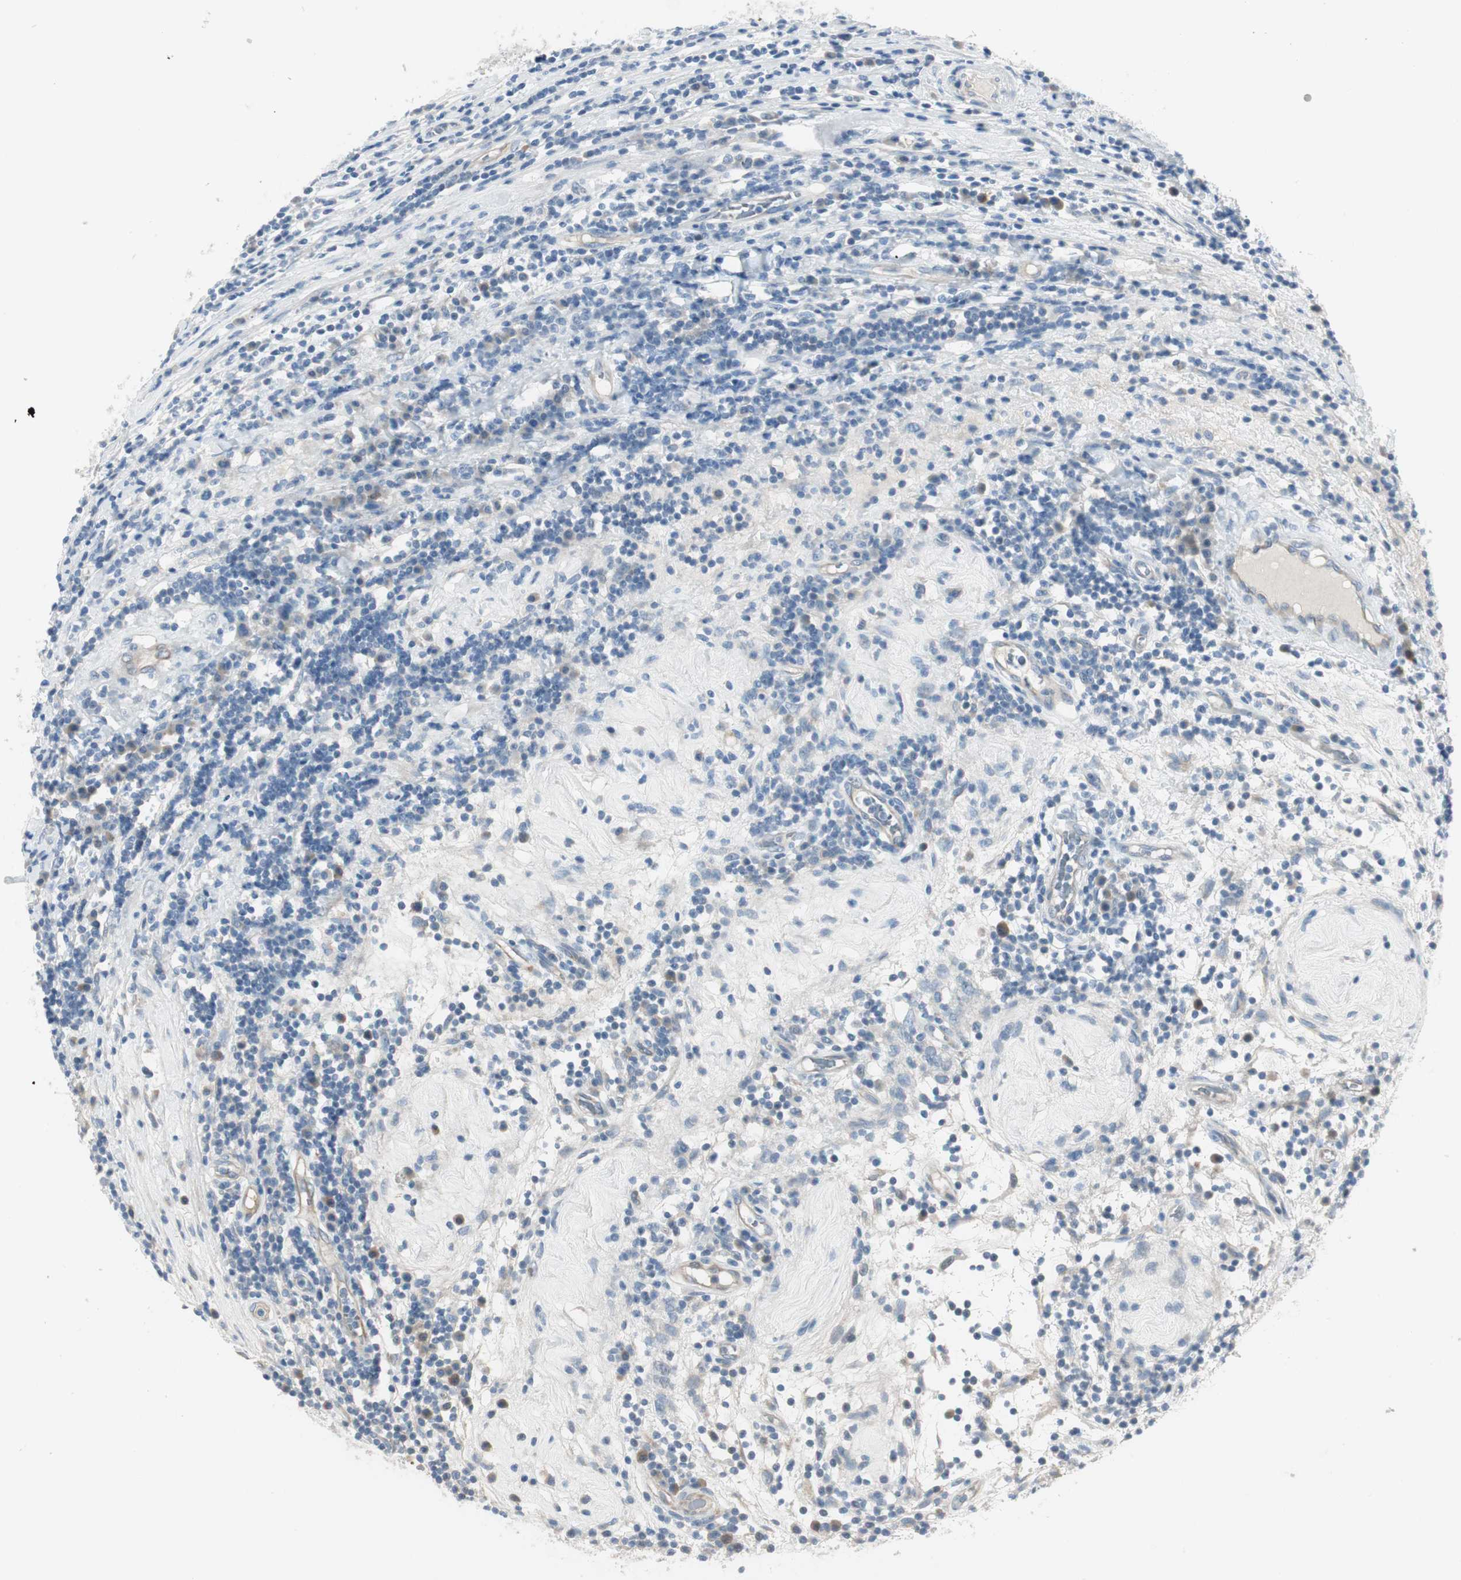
{"staining": {"intensity": "negative", "quantity": "none", "location": "none"}, "tissue": "testis cancer", "cell_type": "Tumor cells", "image_type": "cancer", "snomed": [{"axis": "morphology", "description": "Seminoma, NOS"}, {"axis": "topography", "description": "Testis"}], "caption": "This is an IHC micrograph of human seminoma (testis). There is no staining in tumor cells.", "gene": "SPINK4", "patient": {"sex": "male", "age": 43}}